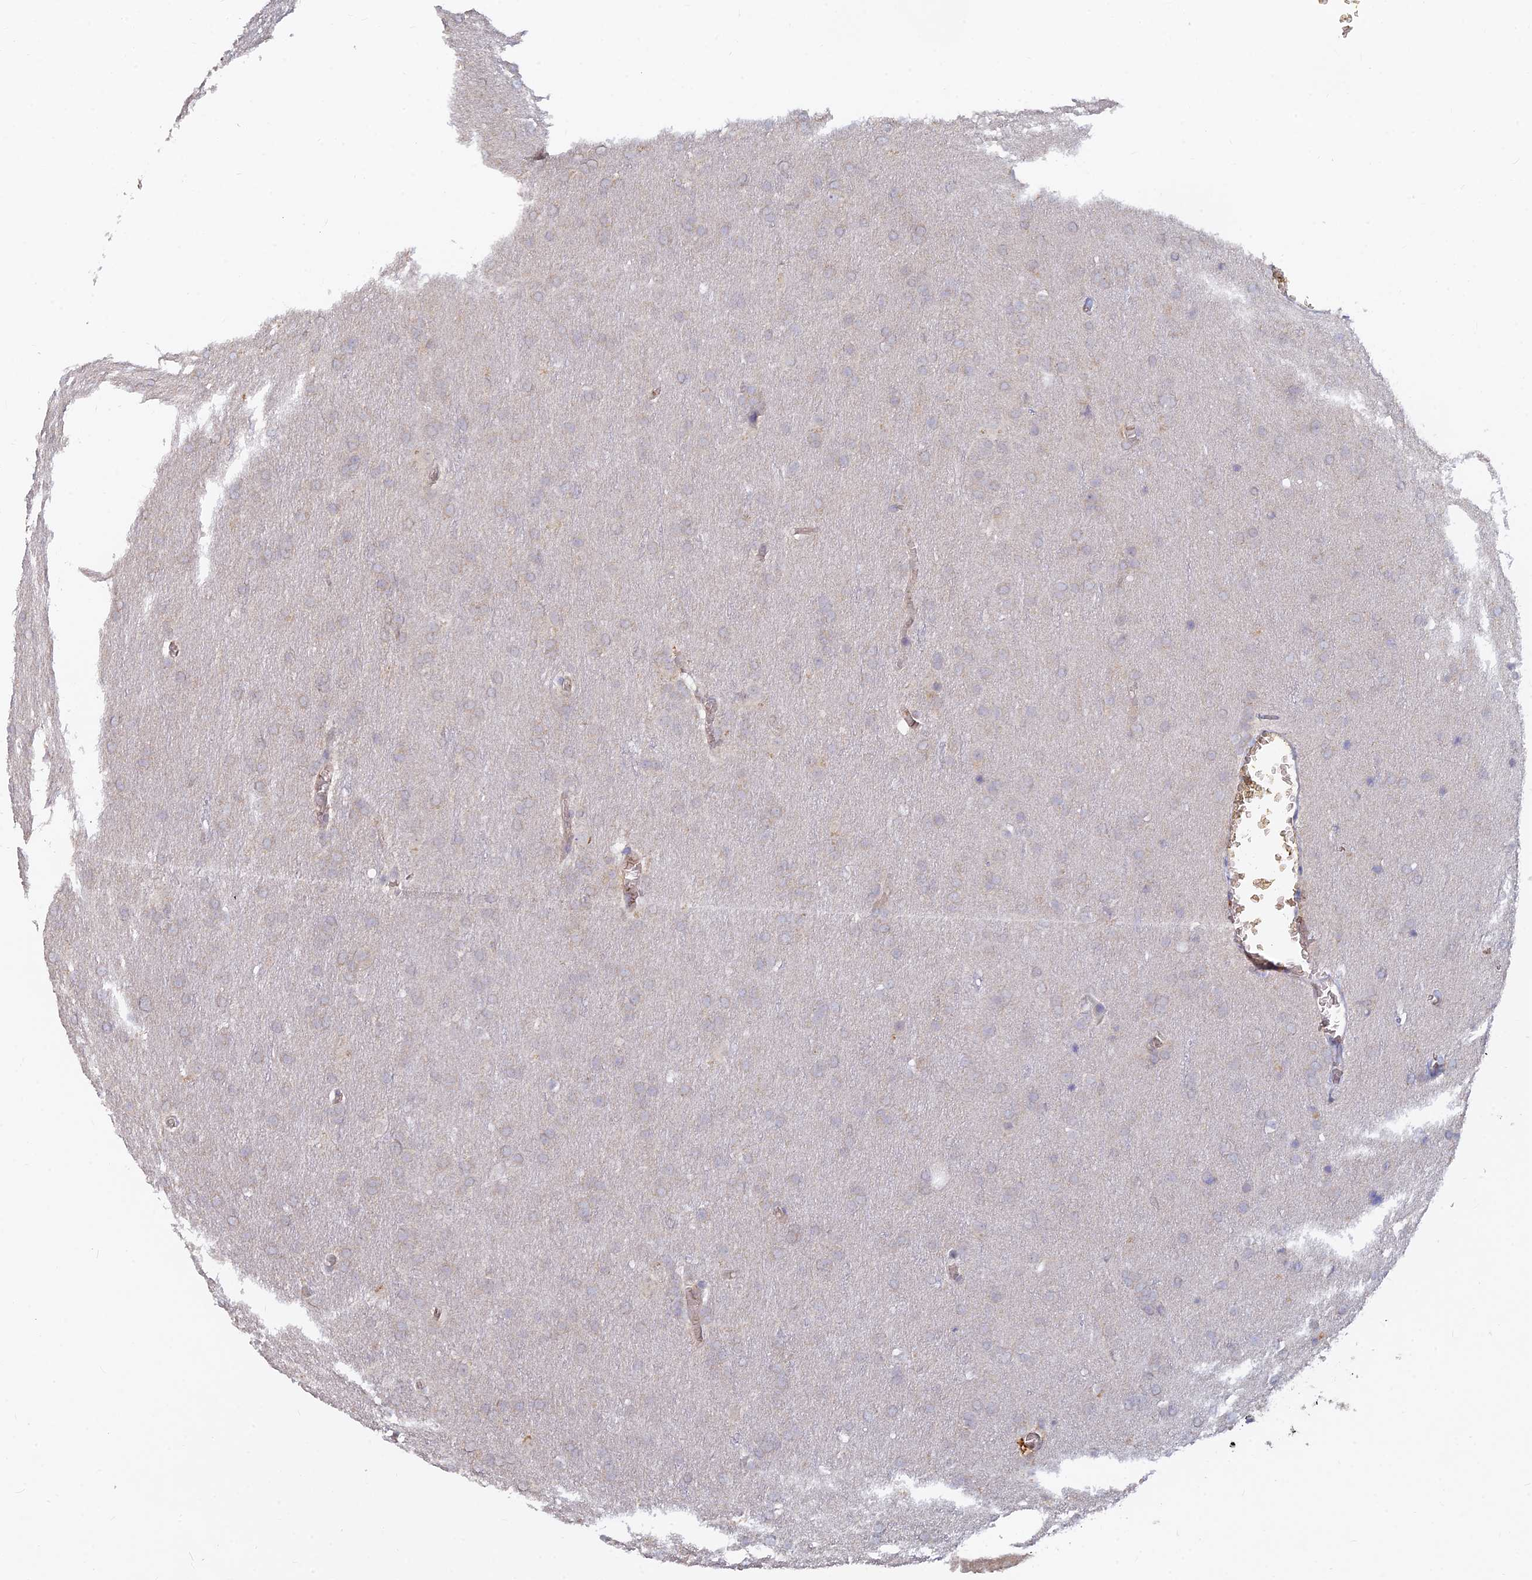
{"staining": {"intensity": "negative", "quantity": "none", "location": "none"}, "tissue": "glioma", "cell_type": "Tumor cells", "image_type": "cancer", "snomed": [{"axis": "morphology", "description": "Glioma, malignant, Low grade"}, {"axis": "topography", "description": "Brain"}], "caption": "Immunohistochemistry image of glioma stained for a protein (brown), which shows no staining in tumor cells.", "gene": "ARRDC1", "patient": {"sex": "female", "age": 32}}